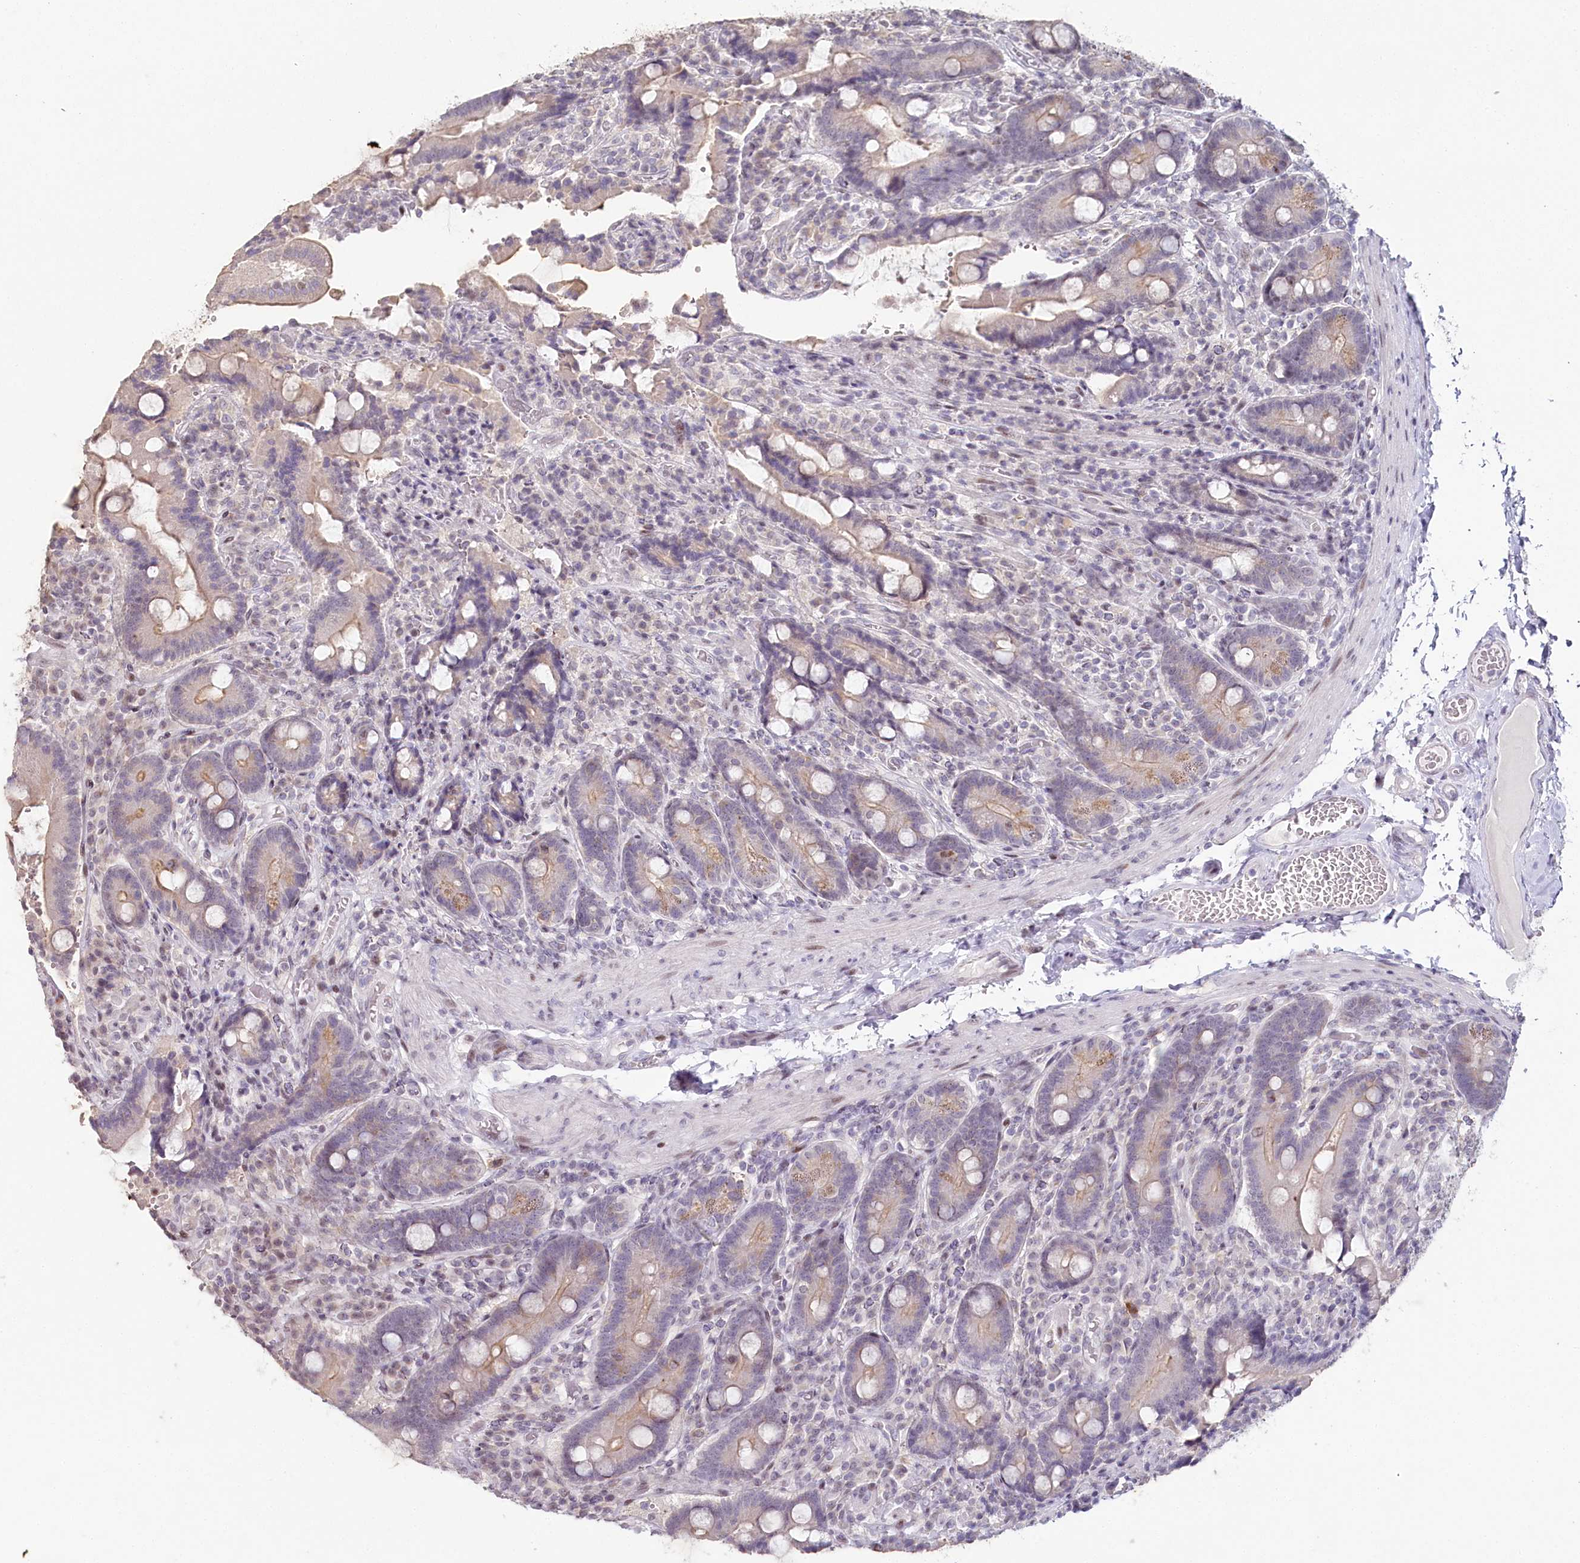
{"staining": {"intensity": "moderate", "quantity": "<25%", "location": "nuclear"}, "tissue": "duodenum", "cell_type": "Glandular cells", "image_type": "normal", "snomed": [{"axis": "morphology", "description": "Normal tissue, NOS"}, {"axis": "topography", "description": "Duodenum"}], "caption": "Immunohistochemical staining of normal human duodenum reveals moderate nuclear protein expression in about <25% of glandular cells.", "gene": "HPD", "patient": {"sex": "female", "age": 62}}